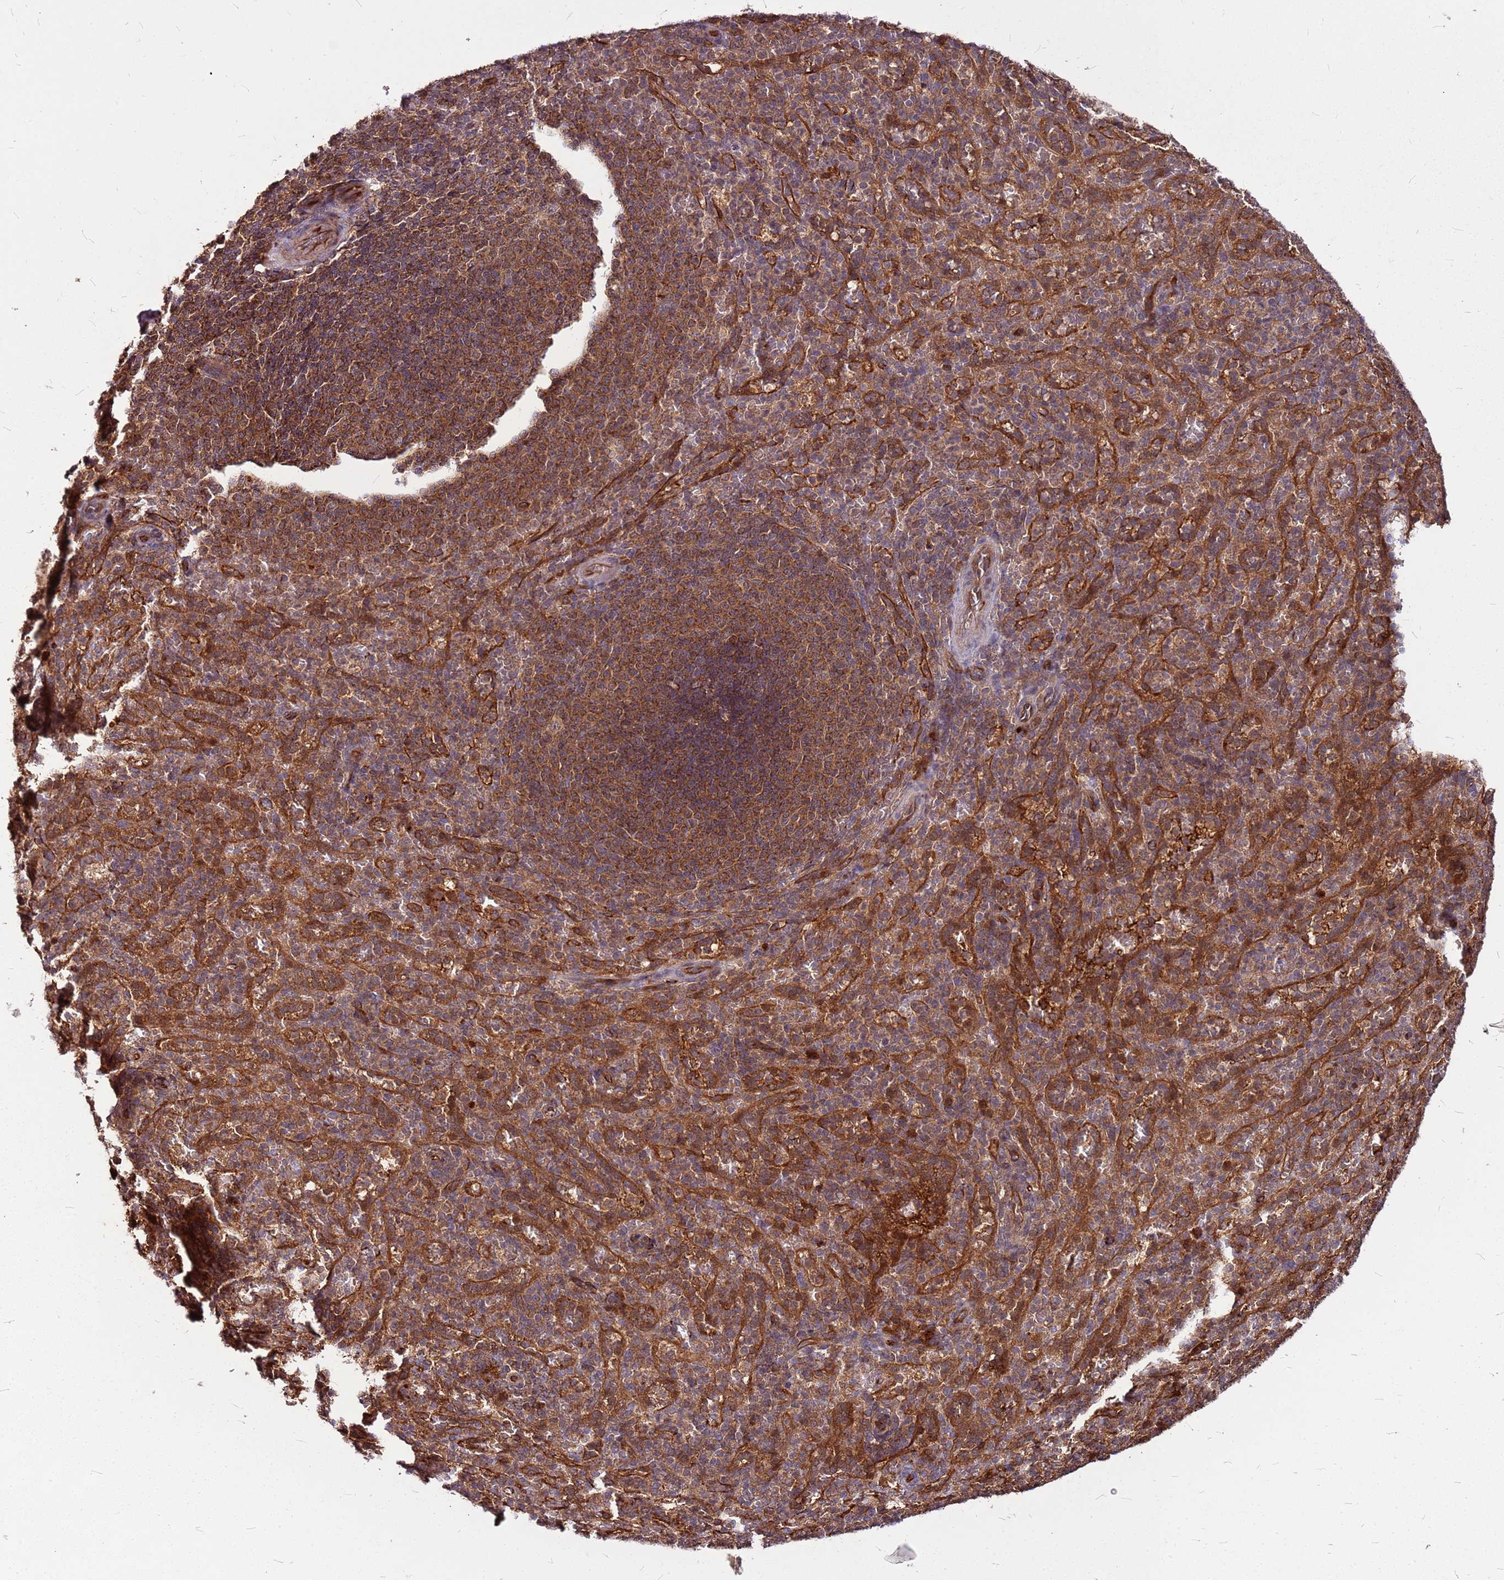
{"staining": {"intensity": "weak", "quantity": "25%-75%", "location": "cytoplasmic/membranous"}, "tissue": "spleen", "cell_type": "Cells in red pulp", "image_type": "normal", "snomed": [{"axis": "morphology", "description": "Normal tissue, NOS"}, {"axis": "topography", "description": "Spleen"}], "caption": "DAB (3,3'-diaminobenzidine) immunohistochemical staining of benign spleen exhibits weak cytoplasmic/membranous protein positivity in about 25%-75% of cells in red pulp.", "gene": "LYPLAL1", "patient": {"sex": "female", "age": 21}}